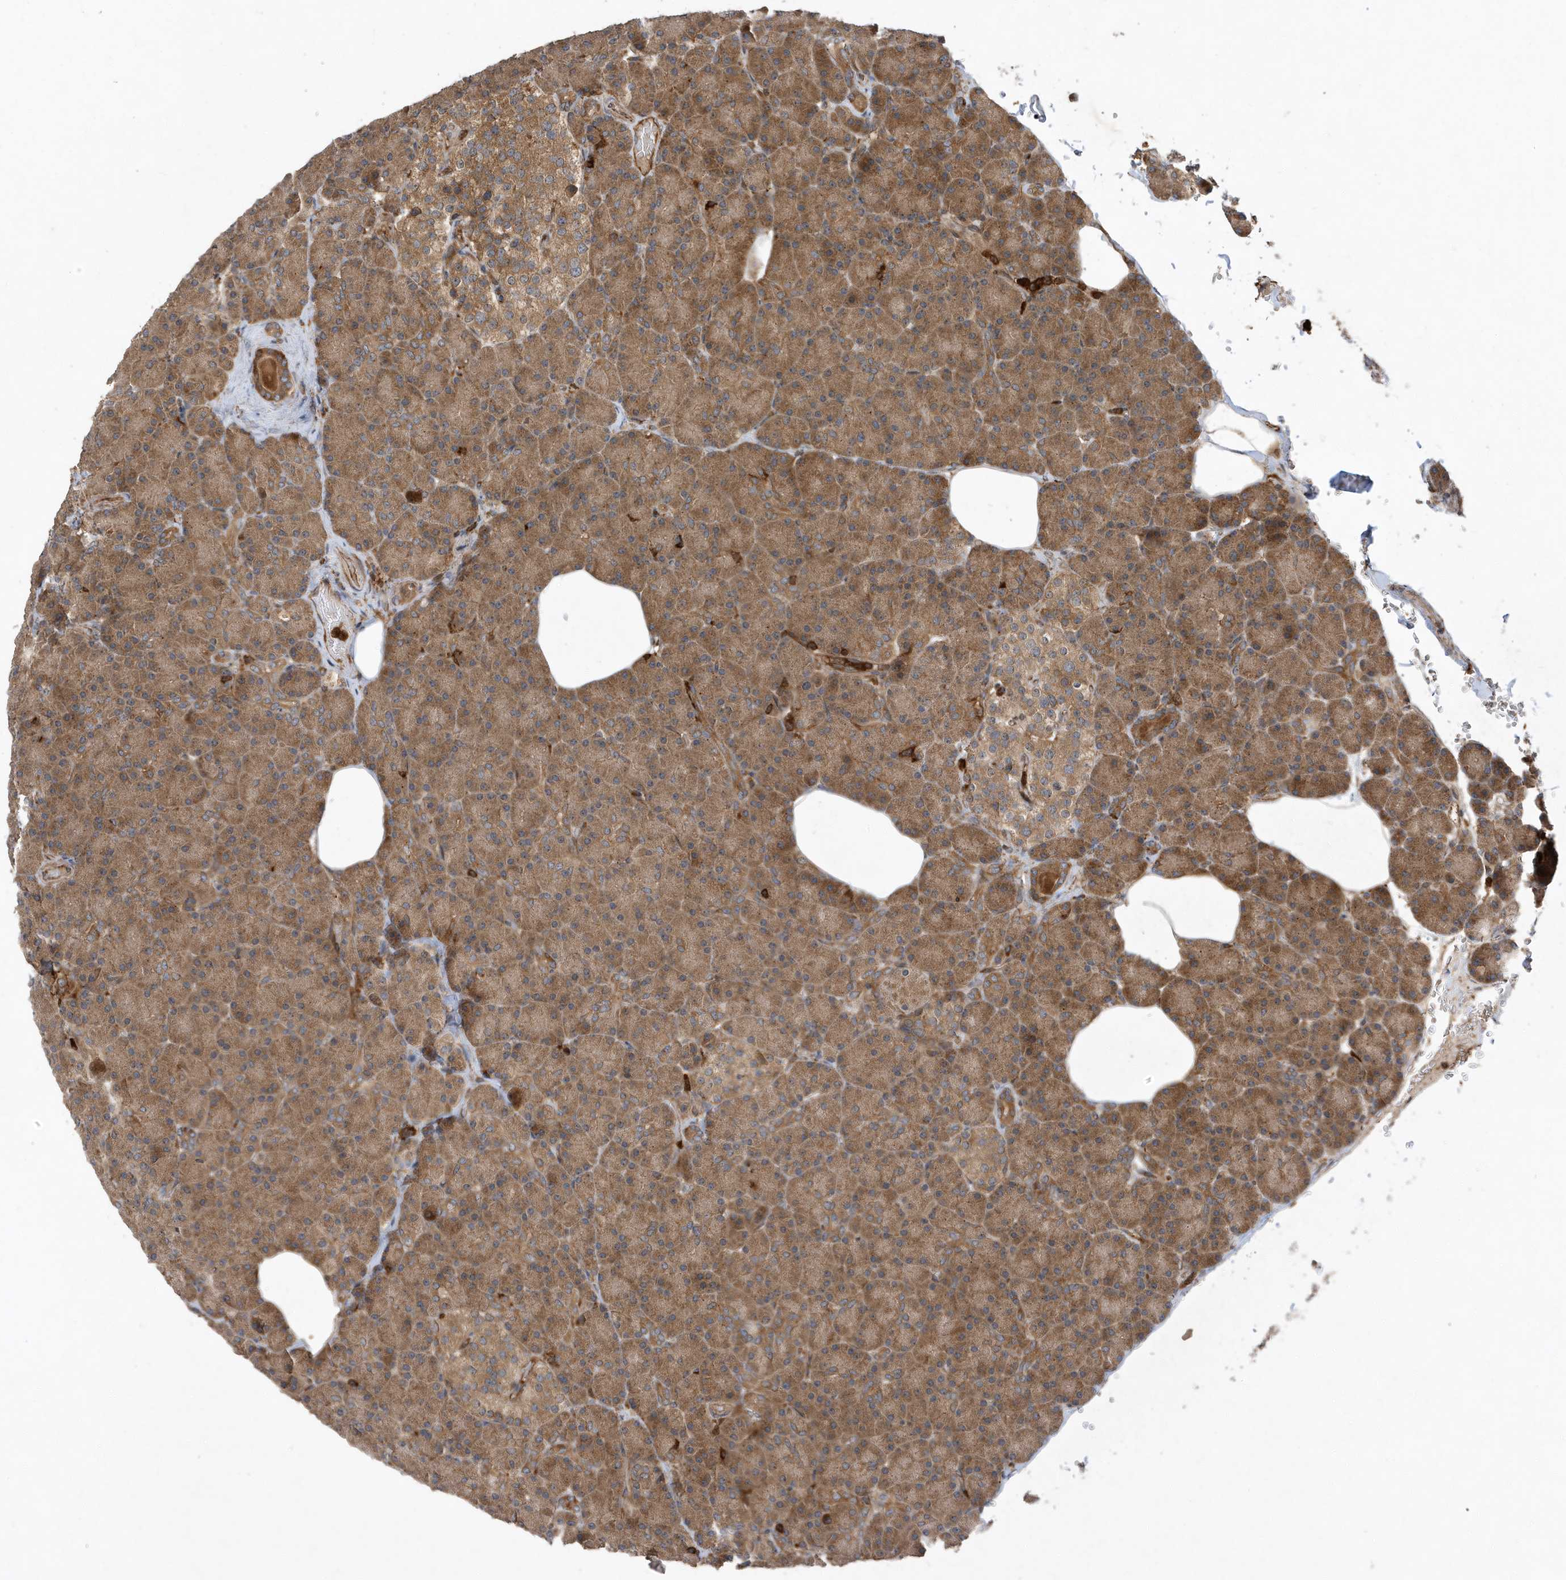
{"staining": {"intensity": "moderate", "quantity": ">75%", "location": "cytoplasmic/membranous"}, "tissue": "pancreas", "cell_type": "Exocrine glandular cells", "image_type": "normal", "snomed": [{"axis": "morphology", "description": "Normal tissue, NOS"}, {"axis": "topography", "description": "Pancreas"}], "caption": "Protein staining of benign pancreas displays moderate cytoplasmic/membranous staining in approximately >75% of exocrine glandular cells.", "gene": "LAPTM4A", "patient": {"sex": "female", "age": 43}}